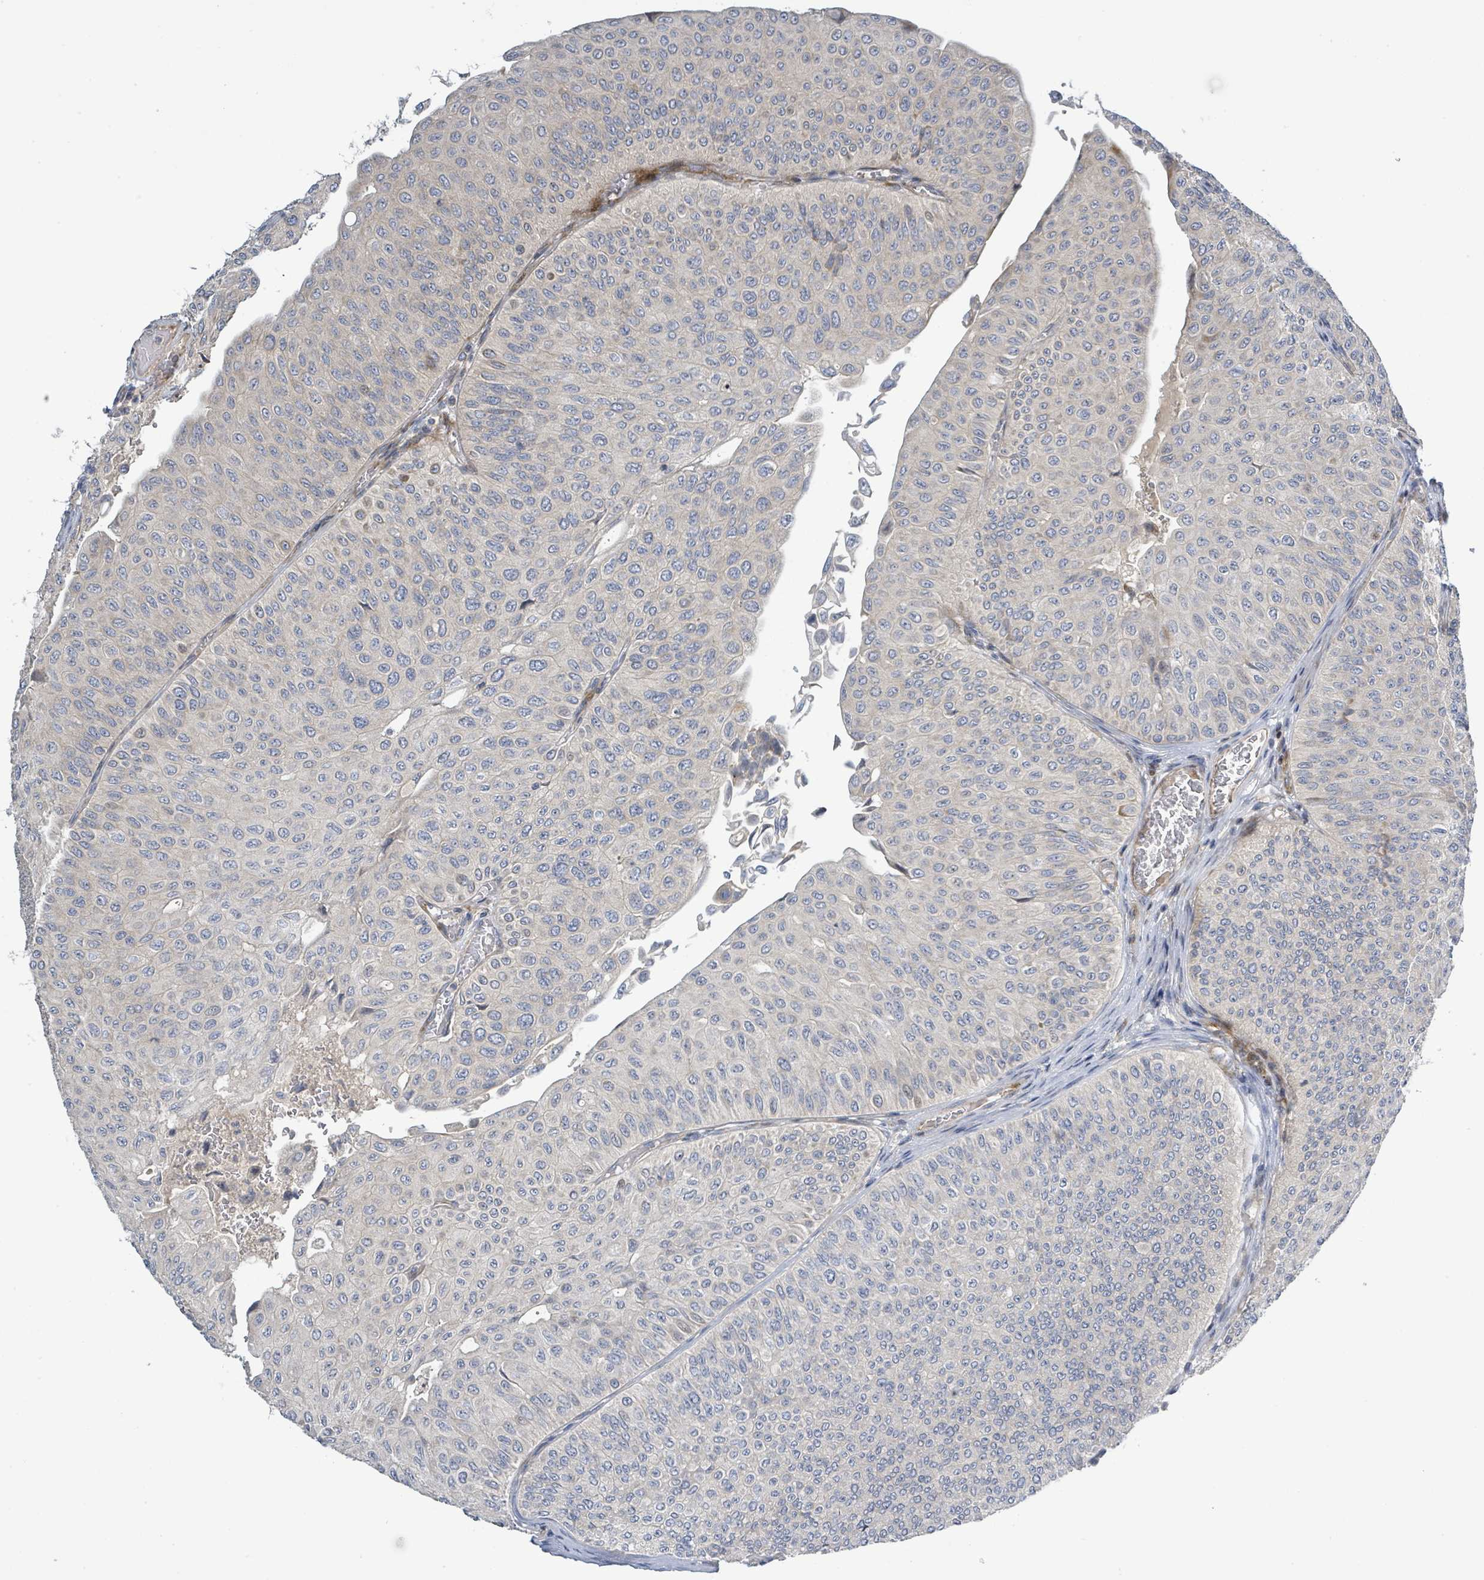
{"staining": {"intensity": "negative", "quantity": "none", "location": "none"}, "tissue": "urothelial cancer", "cell_type": "Tumor cells", "image_type": "cancer", "snomed": [{"axis": "morphology", "description": "Urothelial carcinoma, NOS"}, {"axis": "topography", "description": "Urinary bladder"}], "caption": "Urothelial cancer was stained to show a protein in brown. There is no significant staining in tumor cells.", "gene": "CFAP210", "patient": {"sex": "male", "age": 59}}